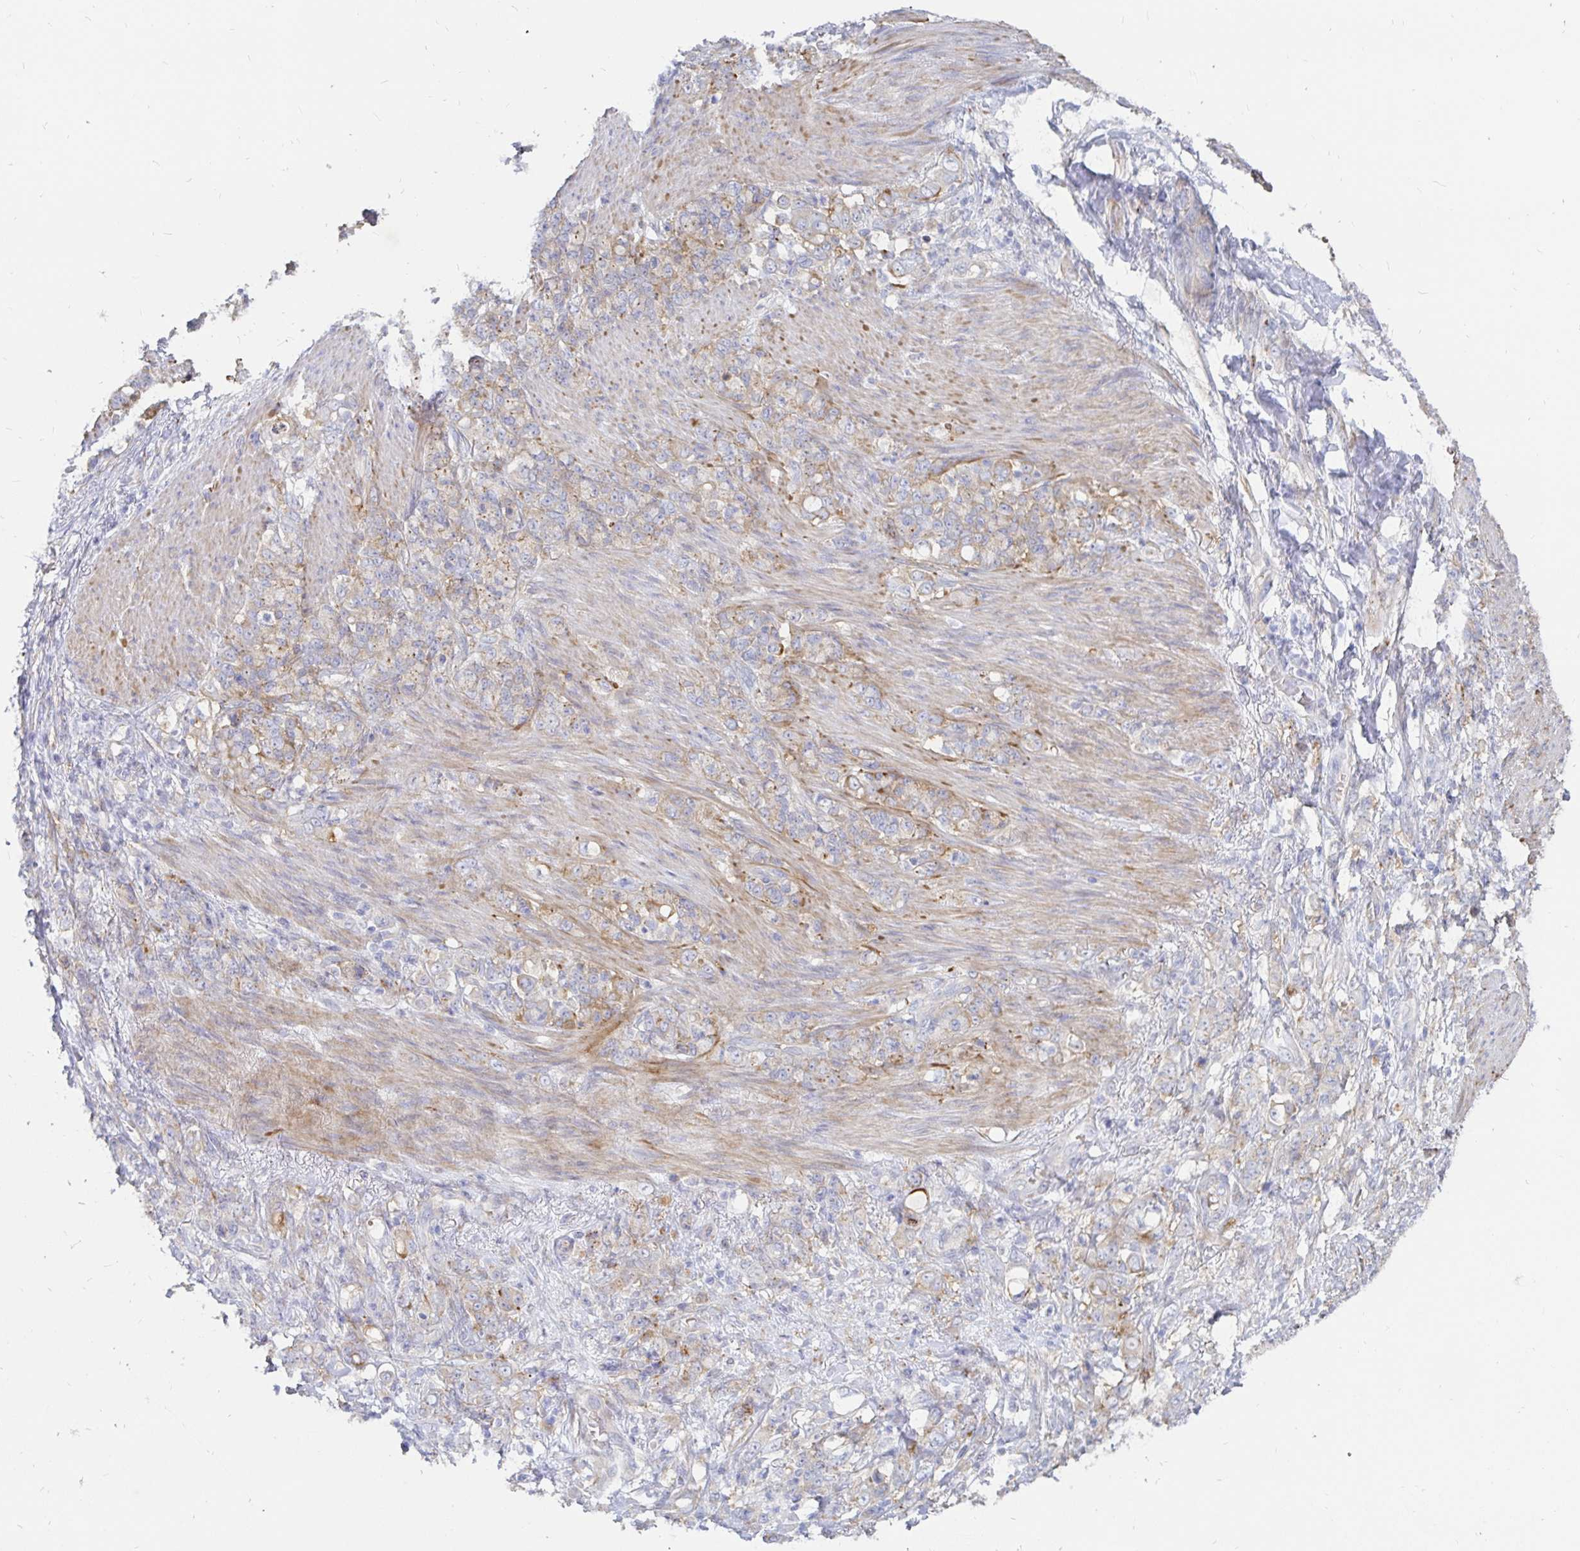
{"staining": {"intensity": "moderate", "quantity": "<25%", "location": "cytoplasmic/membranous"}, "tissue": "stomach cancer", "cell_type": "Tumor cells", "image_type": "cancer", "snomed": [{"axis": "morphology", "description": "Adenocarcinoma, NOS"}, {"axis": "topography", "description": "Stomach"}], "caption": "Protein analysis of adenocarcinoma (stomach) tissue shows moderate cytoplasmic/membranous positivity in approximately <25% of tumor cells.", "gene": "KCTD19", "patient": {"sex": "female", "age": 79}}